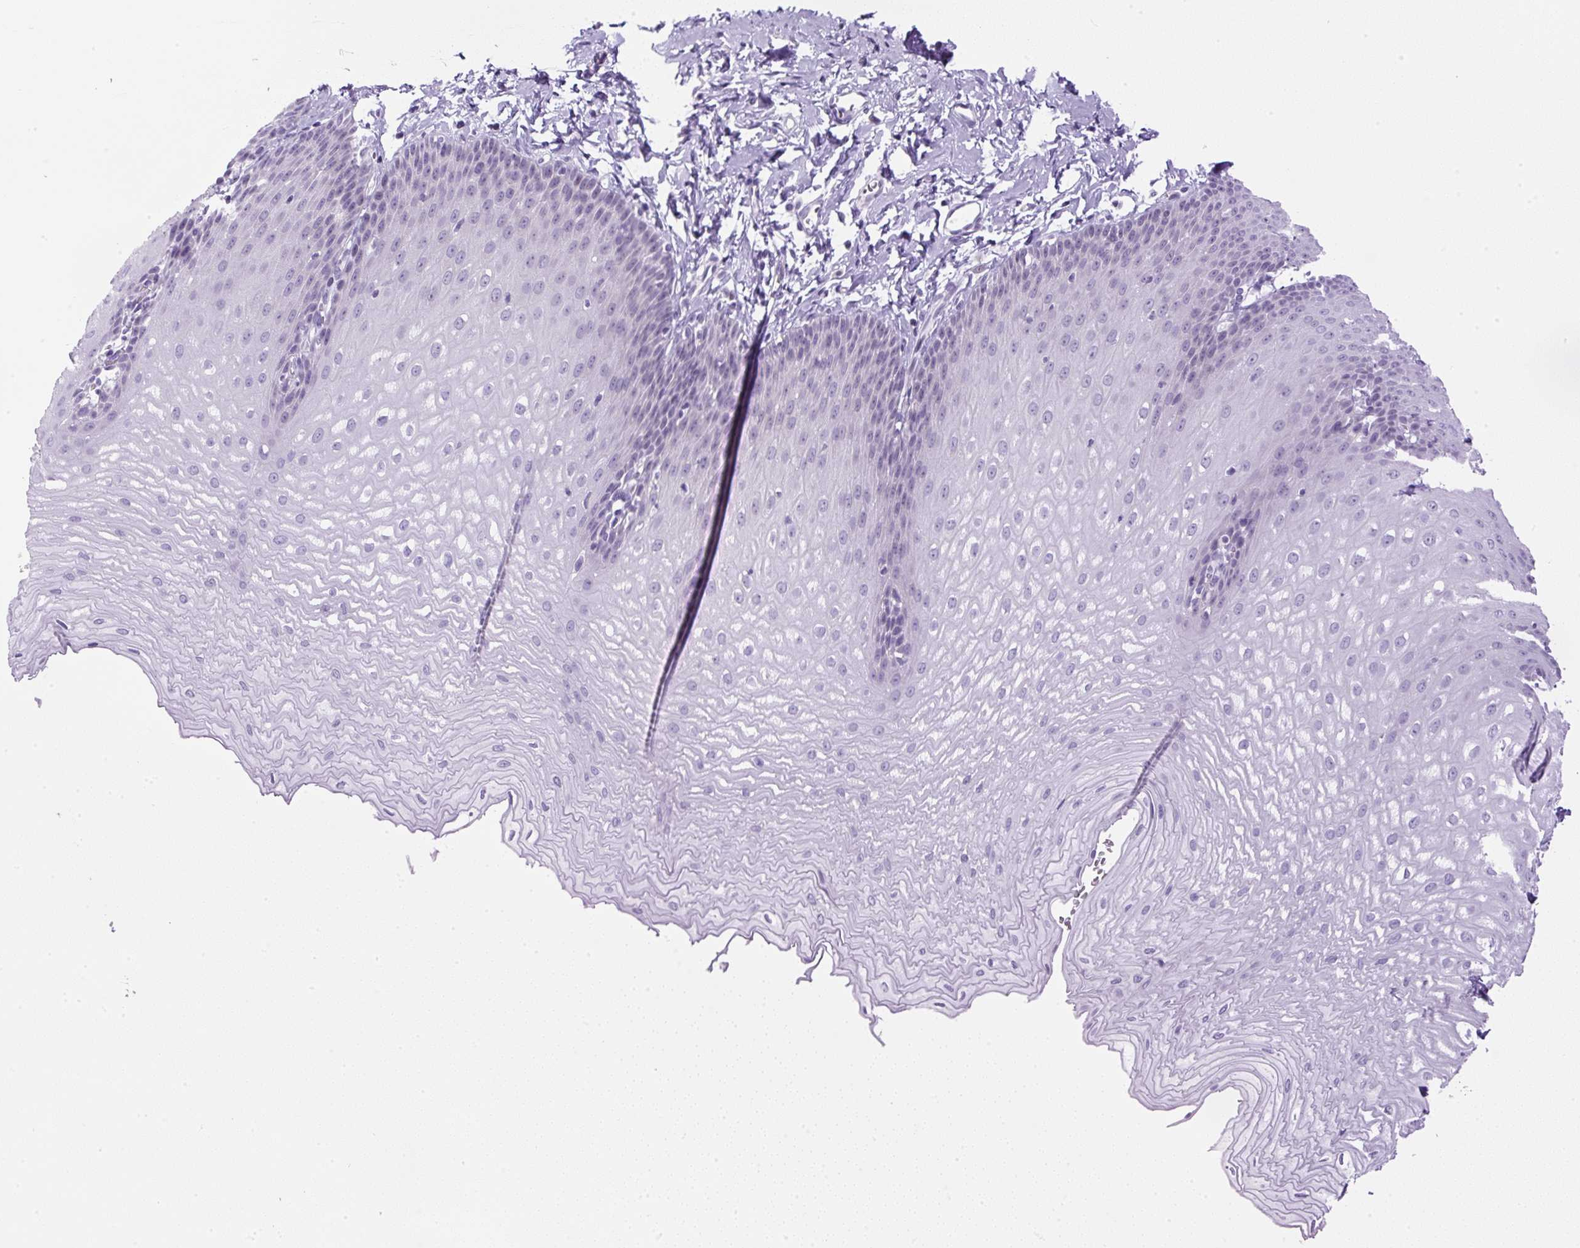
{"staining": {"intensity": "negative", "quantity": "none", "location": "none"}, "tissue": "esophagus", "cell_type": "Squamous epithelial cells", "image_type": "normal", "snomed": [{"axis": "morphology", "description": "Normal tissue, NOS"}, {"axis": "topography", "description": "Esophagus"}], "caption": "This is an IHC histopathology image of benign esophagus. There is no expression in squamous epithelial cells.", "gene": "RHBDD2", "patient": {"sex": "male", "age": 70}}